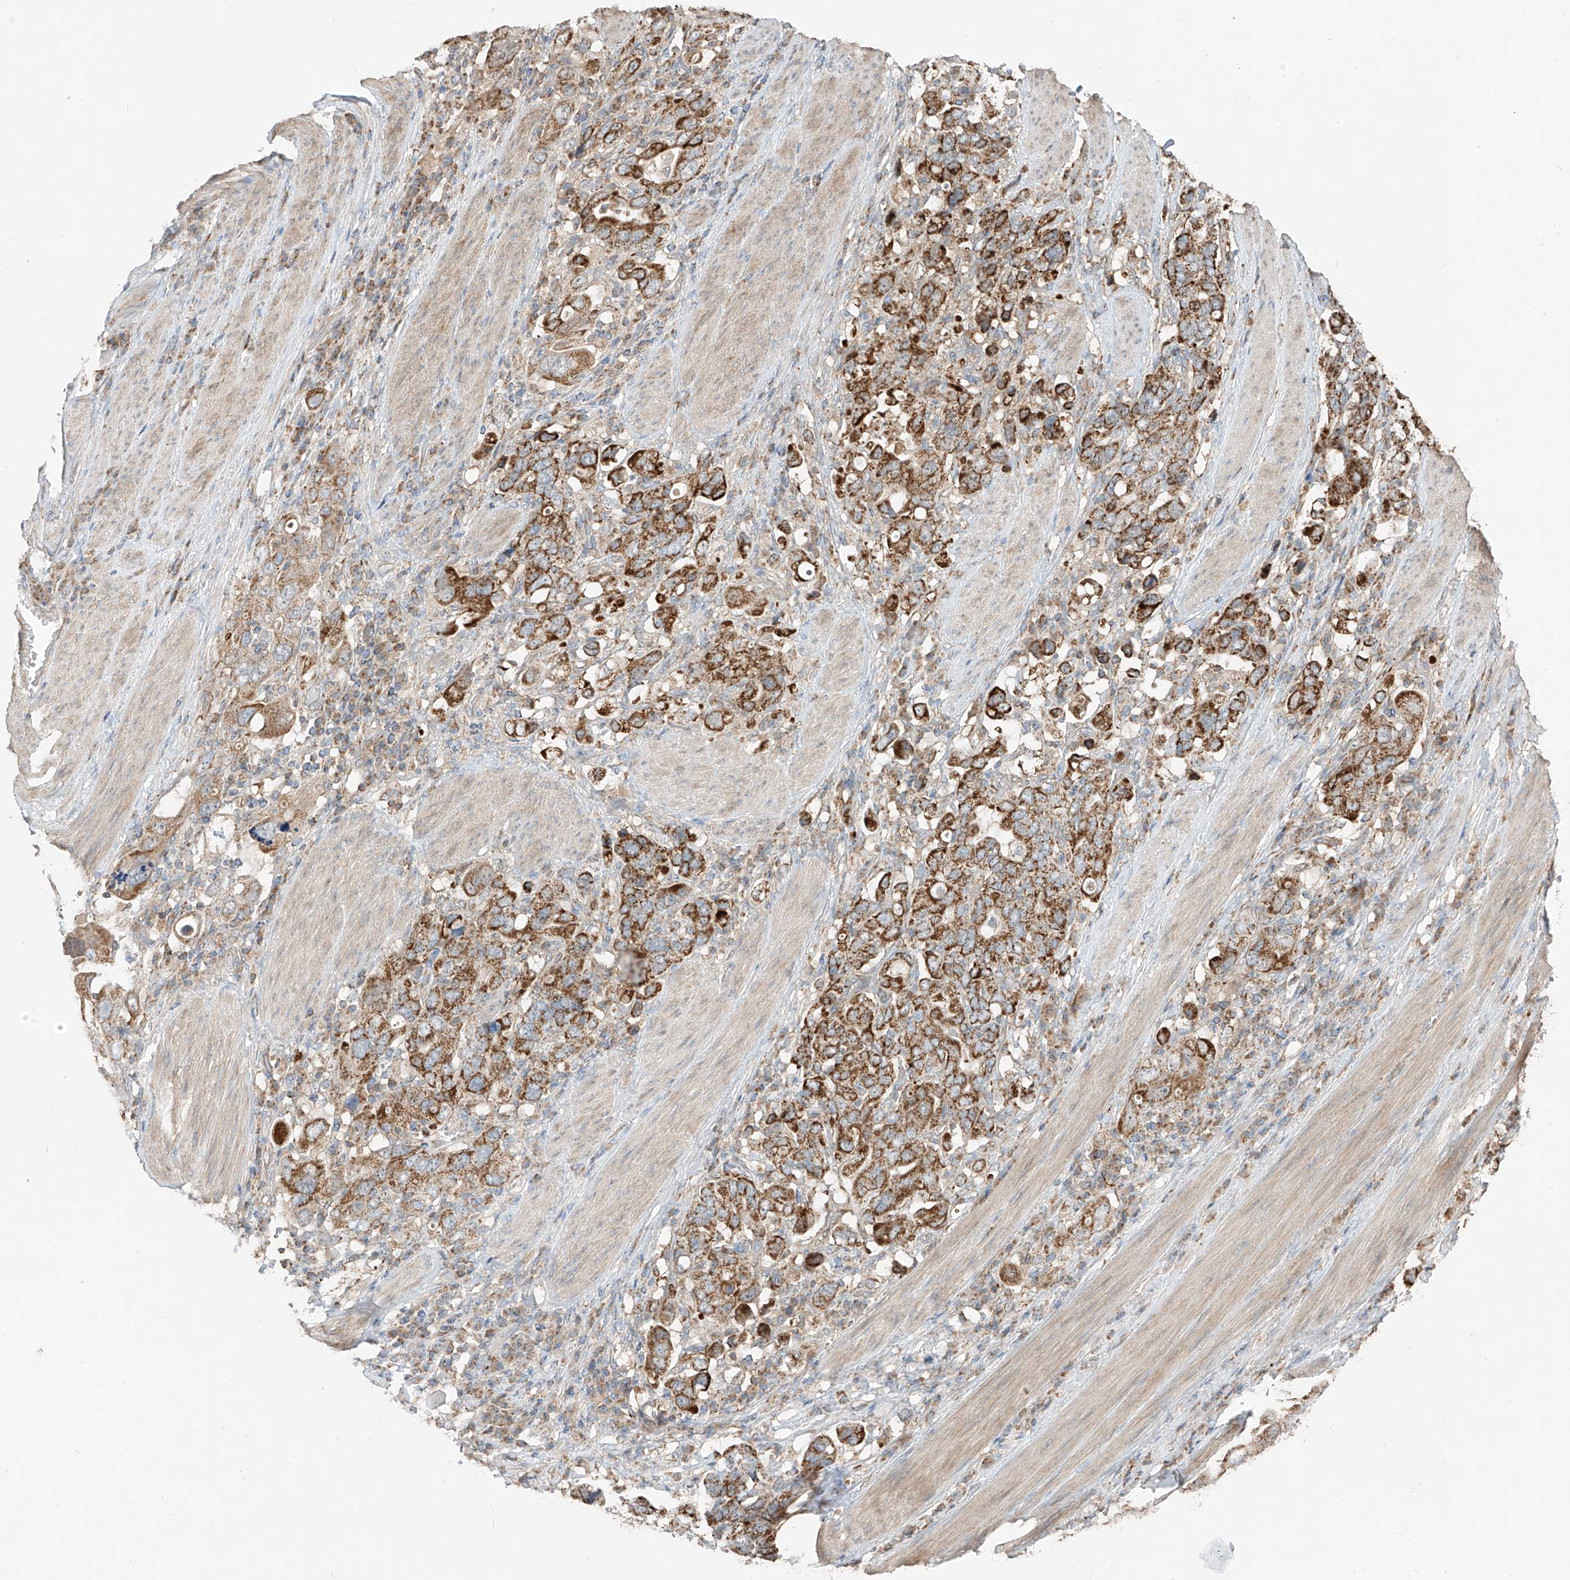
{"staining": {"intensity": "strong", "quantity": ">75%", "location": "cytoplasmic/membranous"}, "tissue": "stomach cancer", "cell_type": "Tumor cells", "image_type": "cancer", "snomed": [{"axis": "morphology", "description": "Adenocarcinoma, NOS"}, {"axis": "topography", "description": "Stomach, upper"}], "caption": "A high amount of strong cytoplasmic/membranous expression is identified in about >75% of tumor cells in adenocarcinoma (stomach) tissue.", "gene": "ETHE1", "patient": {"sex": "male", "age": 62}}